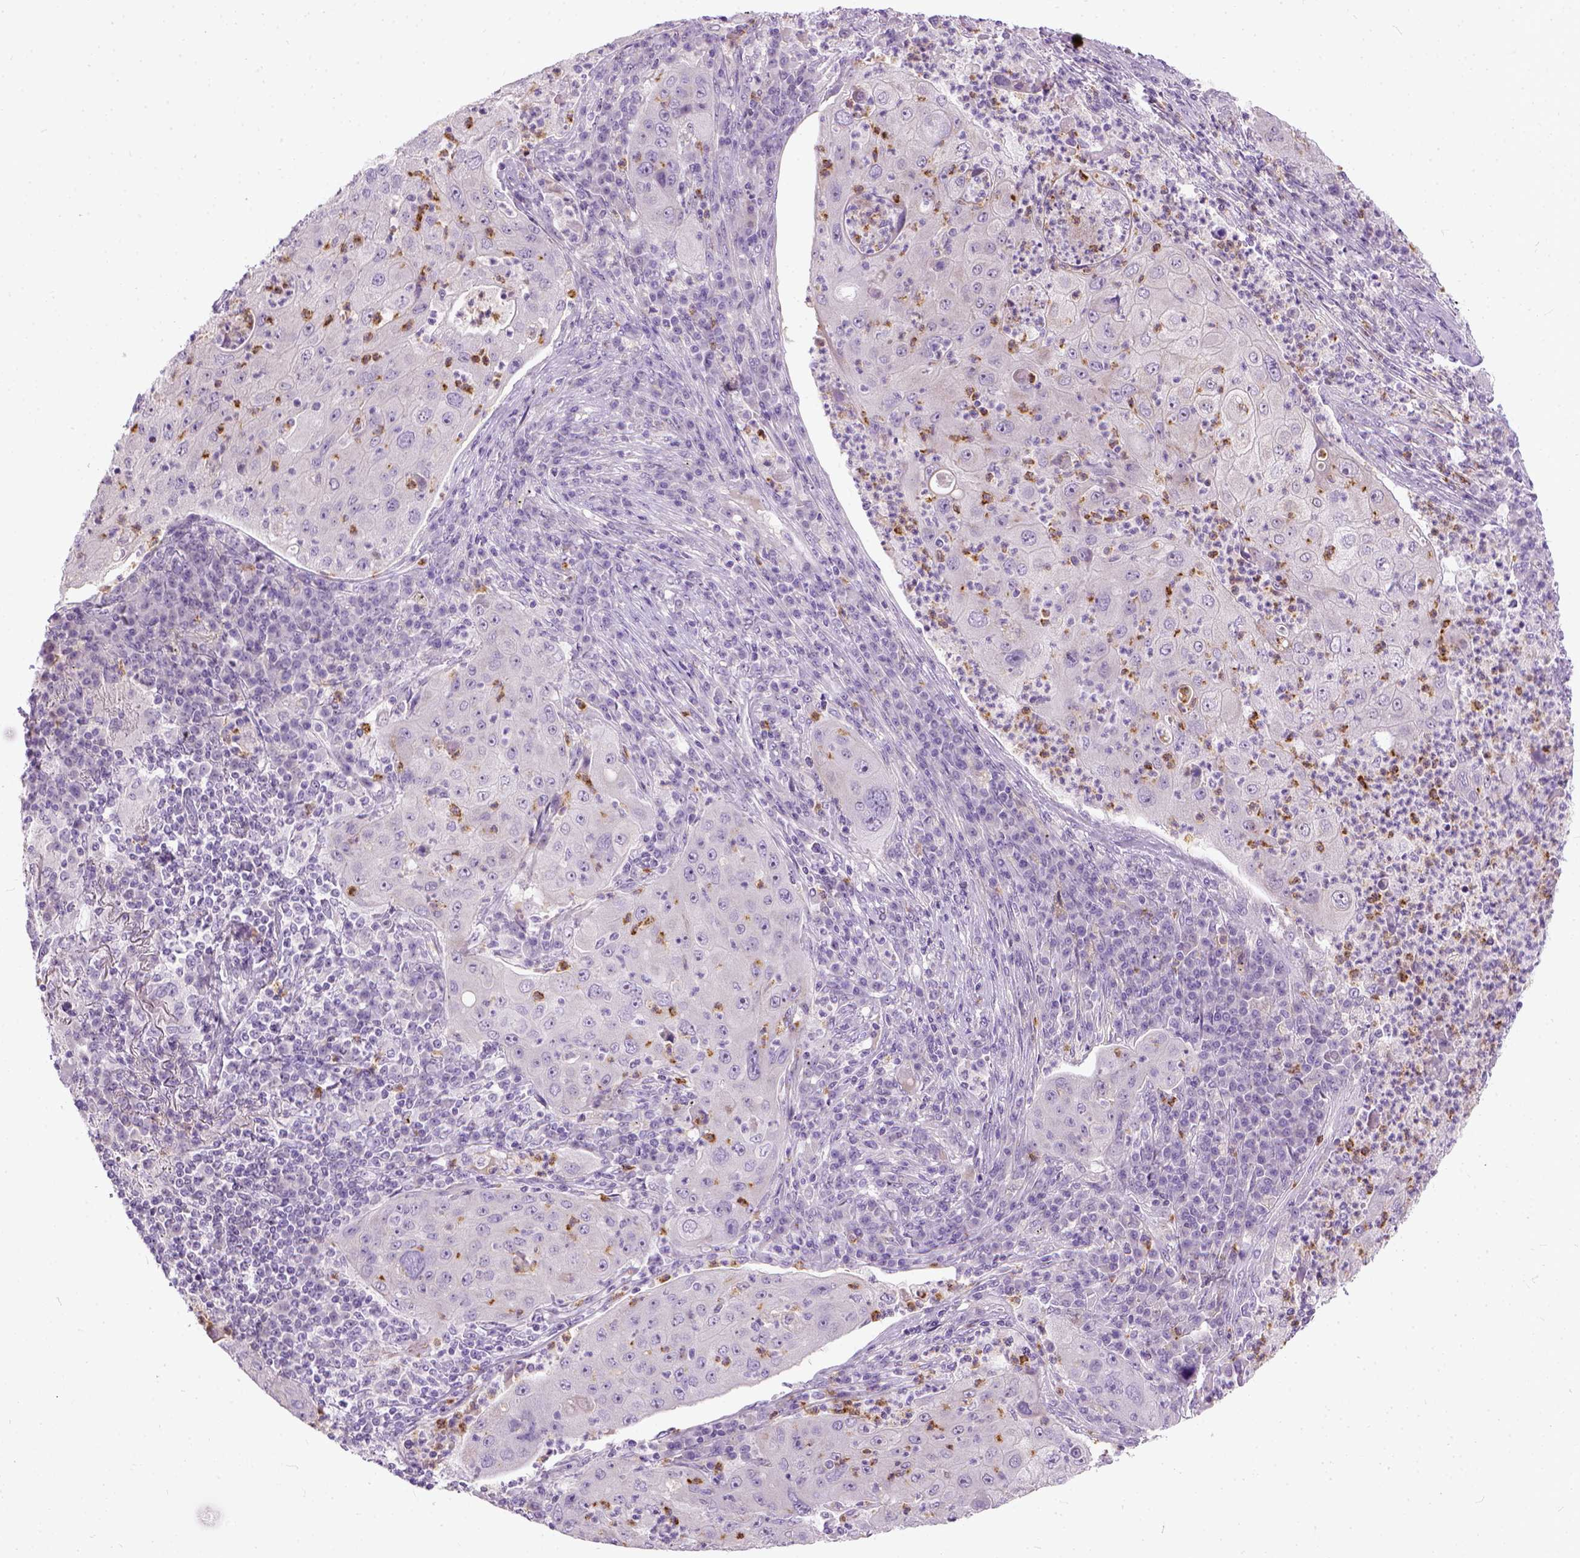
{"staining": {"intensity": "negative", "quantity": "none", "location": "none"}, "tissue": "lung cancer", "cell_type": "Tumor cells", "image_type": "cancer", "snomed": [{"axis": "morphology", "description": "Squamous cell carcinoma, NOS"}, {"axis": "topography", "description": "Lung"}], "caption": "Immunohistochemistry photomicrograph of neoplastic tissue: human squamous cell carcinoma (lung) stained with DAB (3,3'-diaminobenzidine) shows no significant protein positivity in tumor cells. Nuclei are stained in blue.", "gene": "MAPT", "patient": {"sex": "female", "age": 59}}